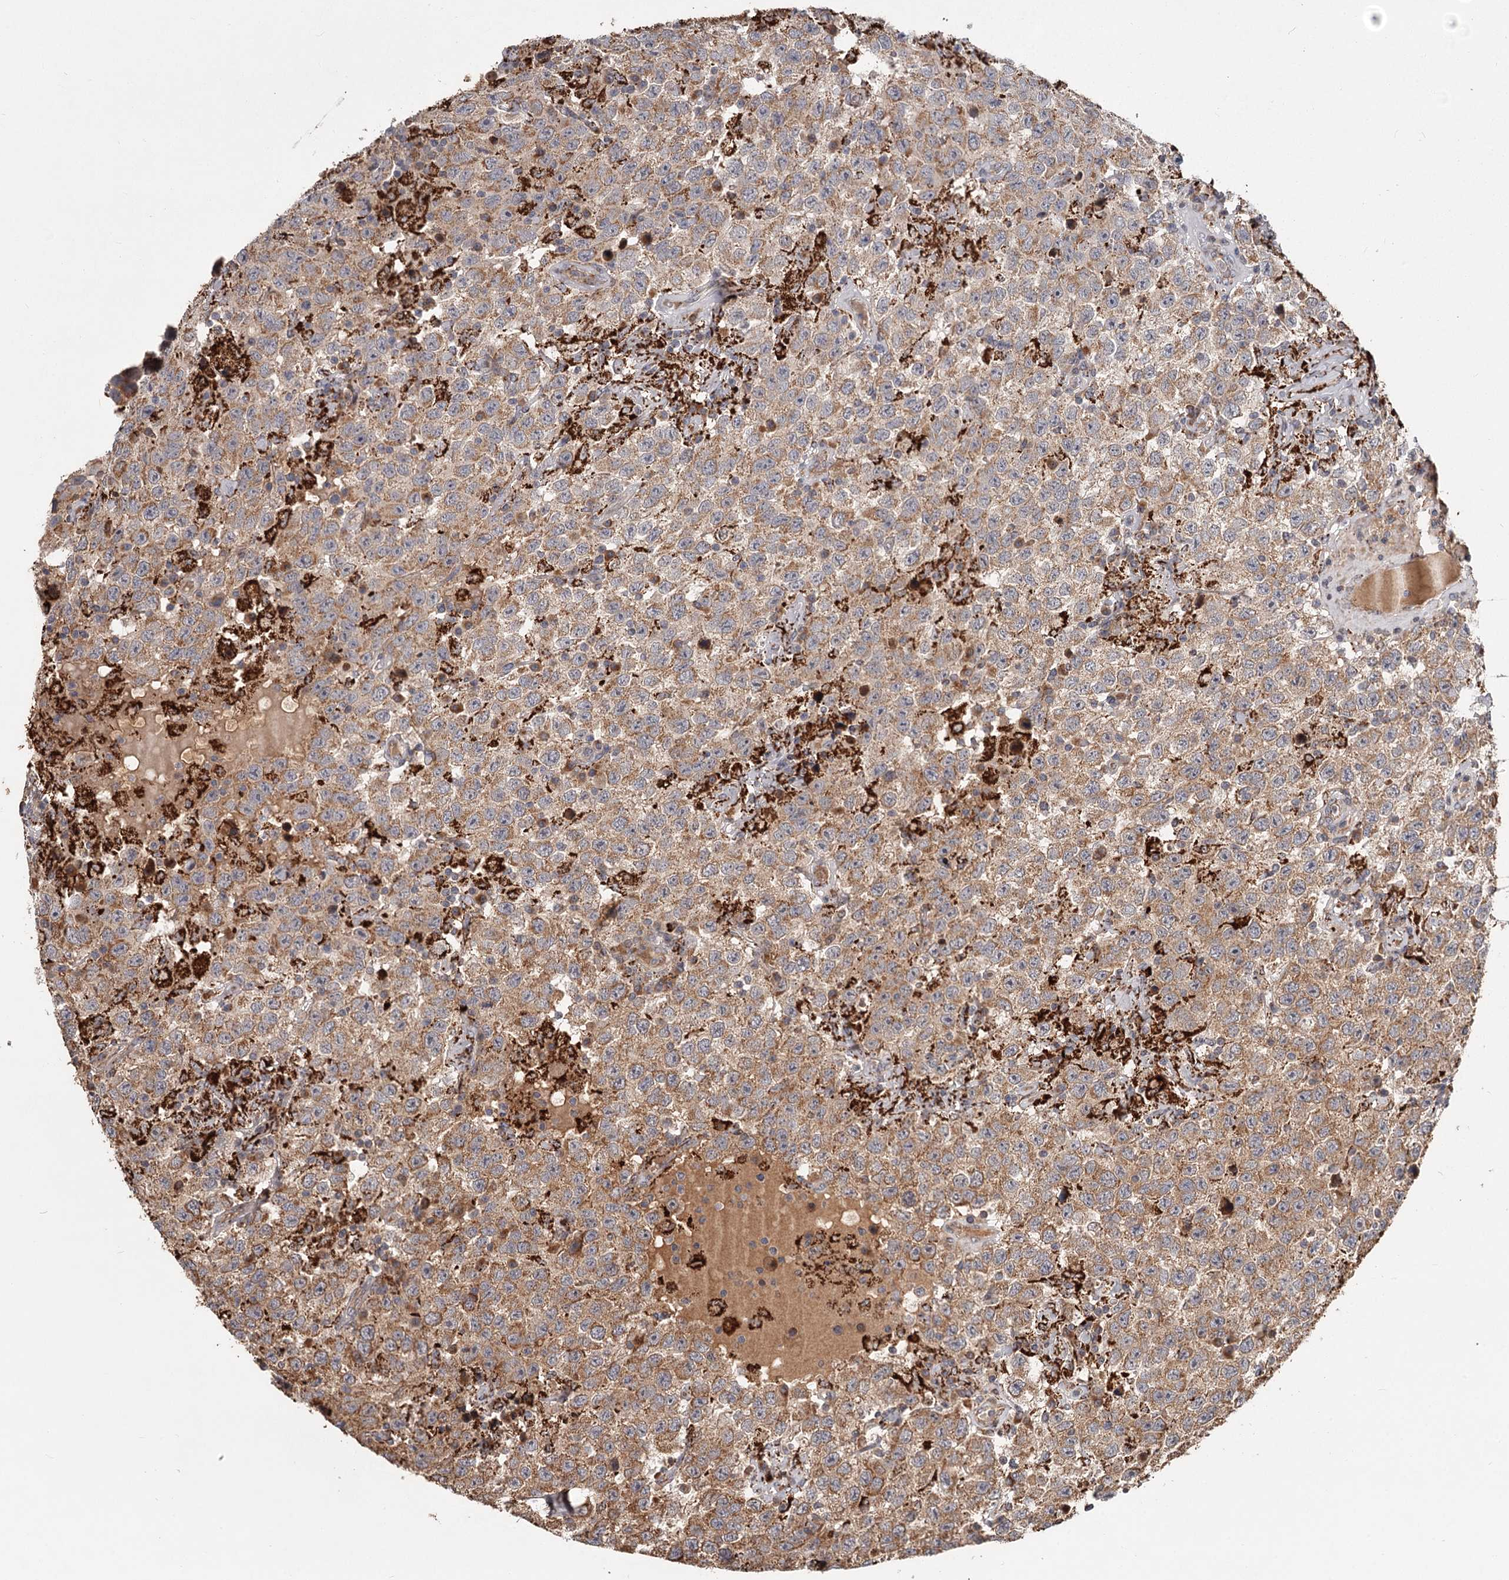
{"staining": {"intensity": "moderate", "quantity": ">75%", "location": "cytoplasmic/membranous"}, "tissue": "testis cancer", "cell_type": "Tumor cells", "image_type": "cancer", "snomed": [{"axis": "morphology", "description": "Seminoma, NOS"}, {"axis": "topography", "description": "Testis"}], "caption": "Moderate cytoplasmic/membranous positivity is present in approximately >75% of tumor cells in testis seminoma.", "gene": "CDC123", "patient": {"sex": "male", "age": 41}}